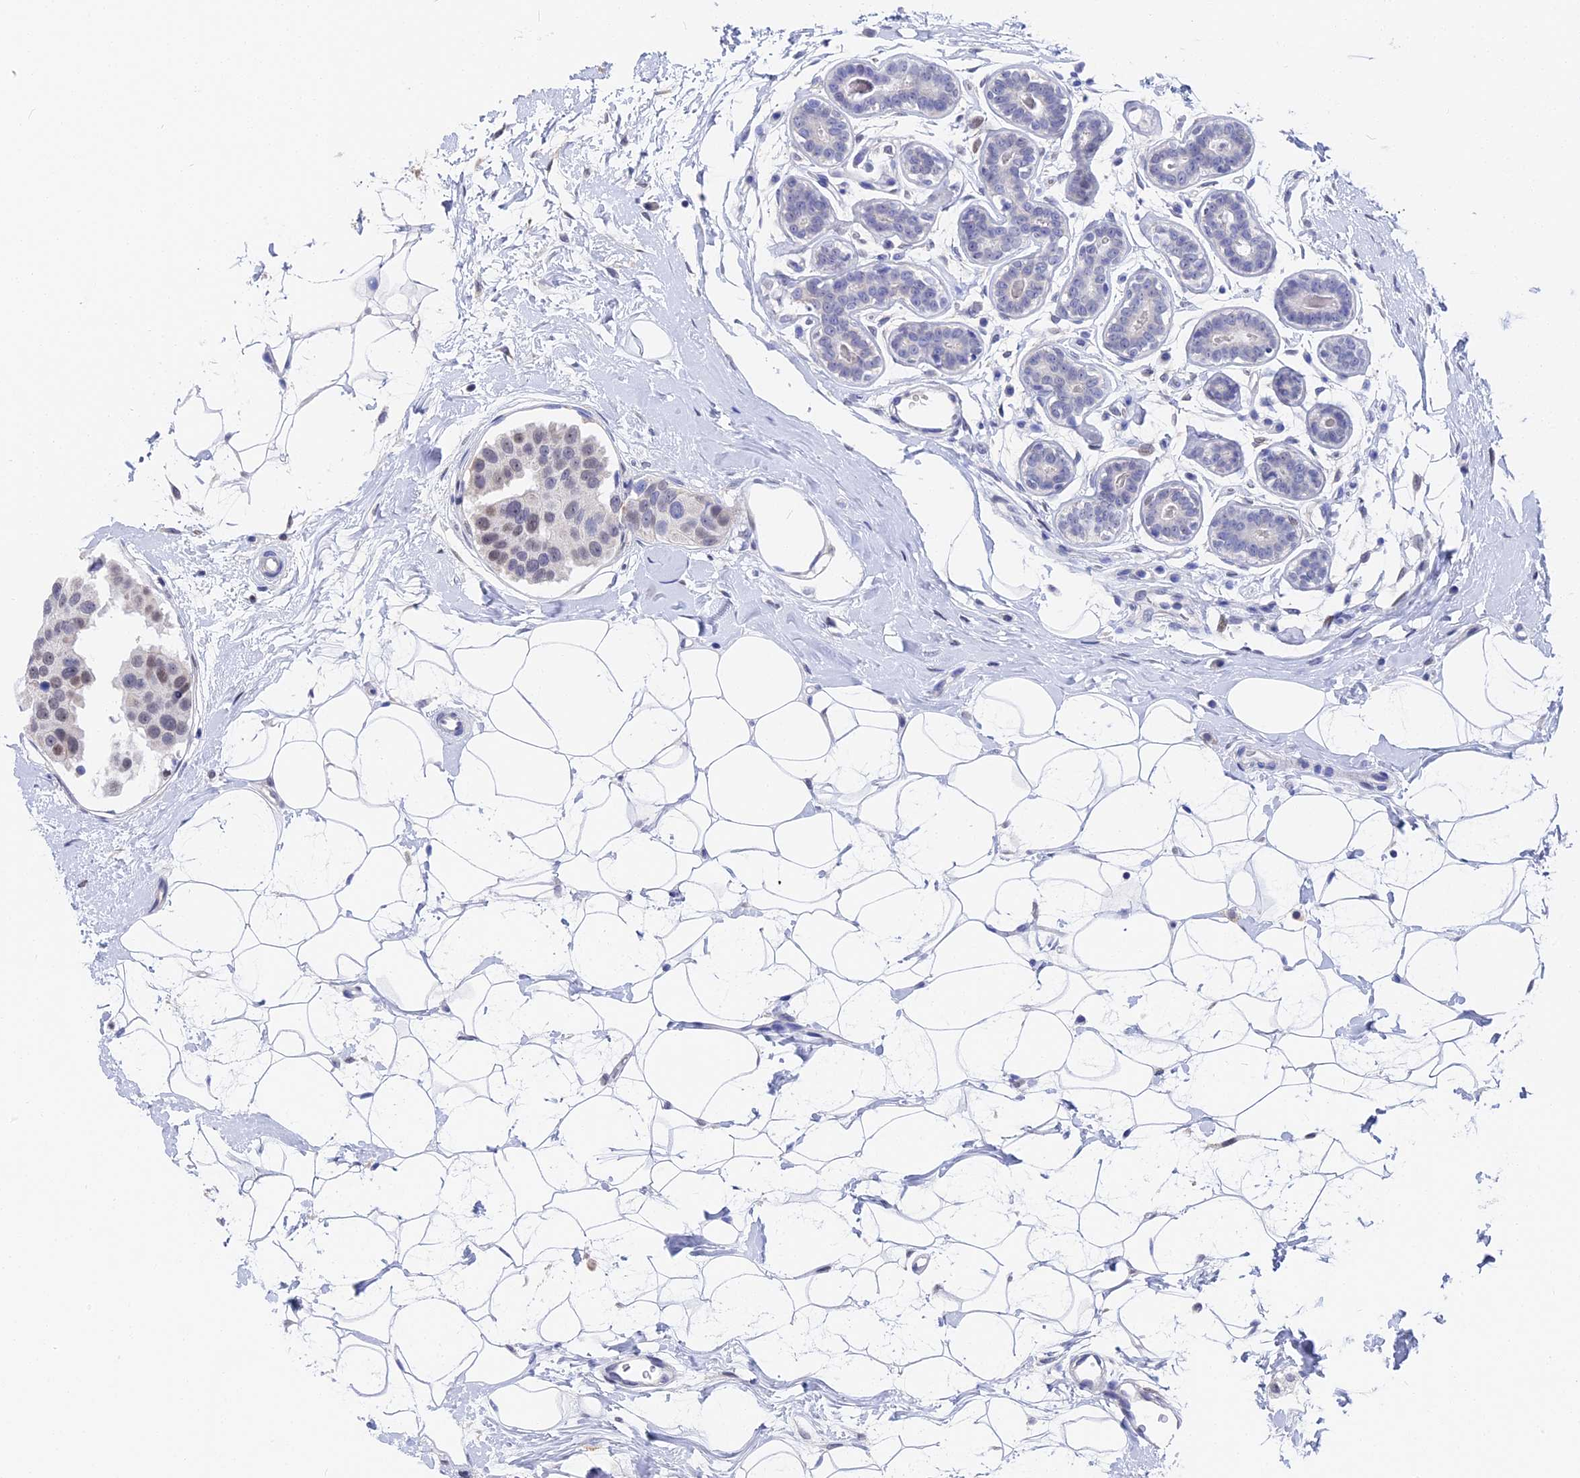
{"staining": {"intensity": "moderate", "quantity": "<25%", "location": "nuclear"}, "tissue": "breast cancer", "cell_type": "Tumor cells", "image_type": "cancer", "snomed": [{"axis": "morphology", "description": "Normal tissue, NOS"}, {"axis": "morphology", "description": "Duct carcinoma"}, {"axis": "topography", "description": "Breast"}], "caption": "Immunohistochemistry (IHC) photomicrograph of neoplastic tissue: human invasive ductal carcinoma (breast) stained using immunohistochemistry (IHC) reveals low levels of moderate protein expression localized specifically in the nuclear of tumor cells, appearing as a nuclear brown color.", "gene": "VPS33B", "patient": {"sex": "female", "age": 39}}